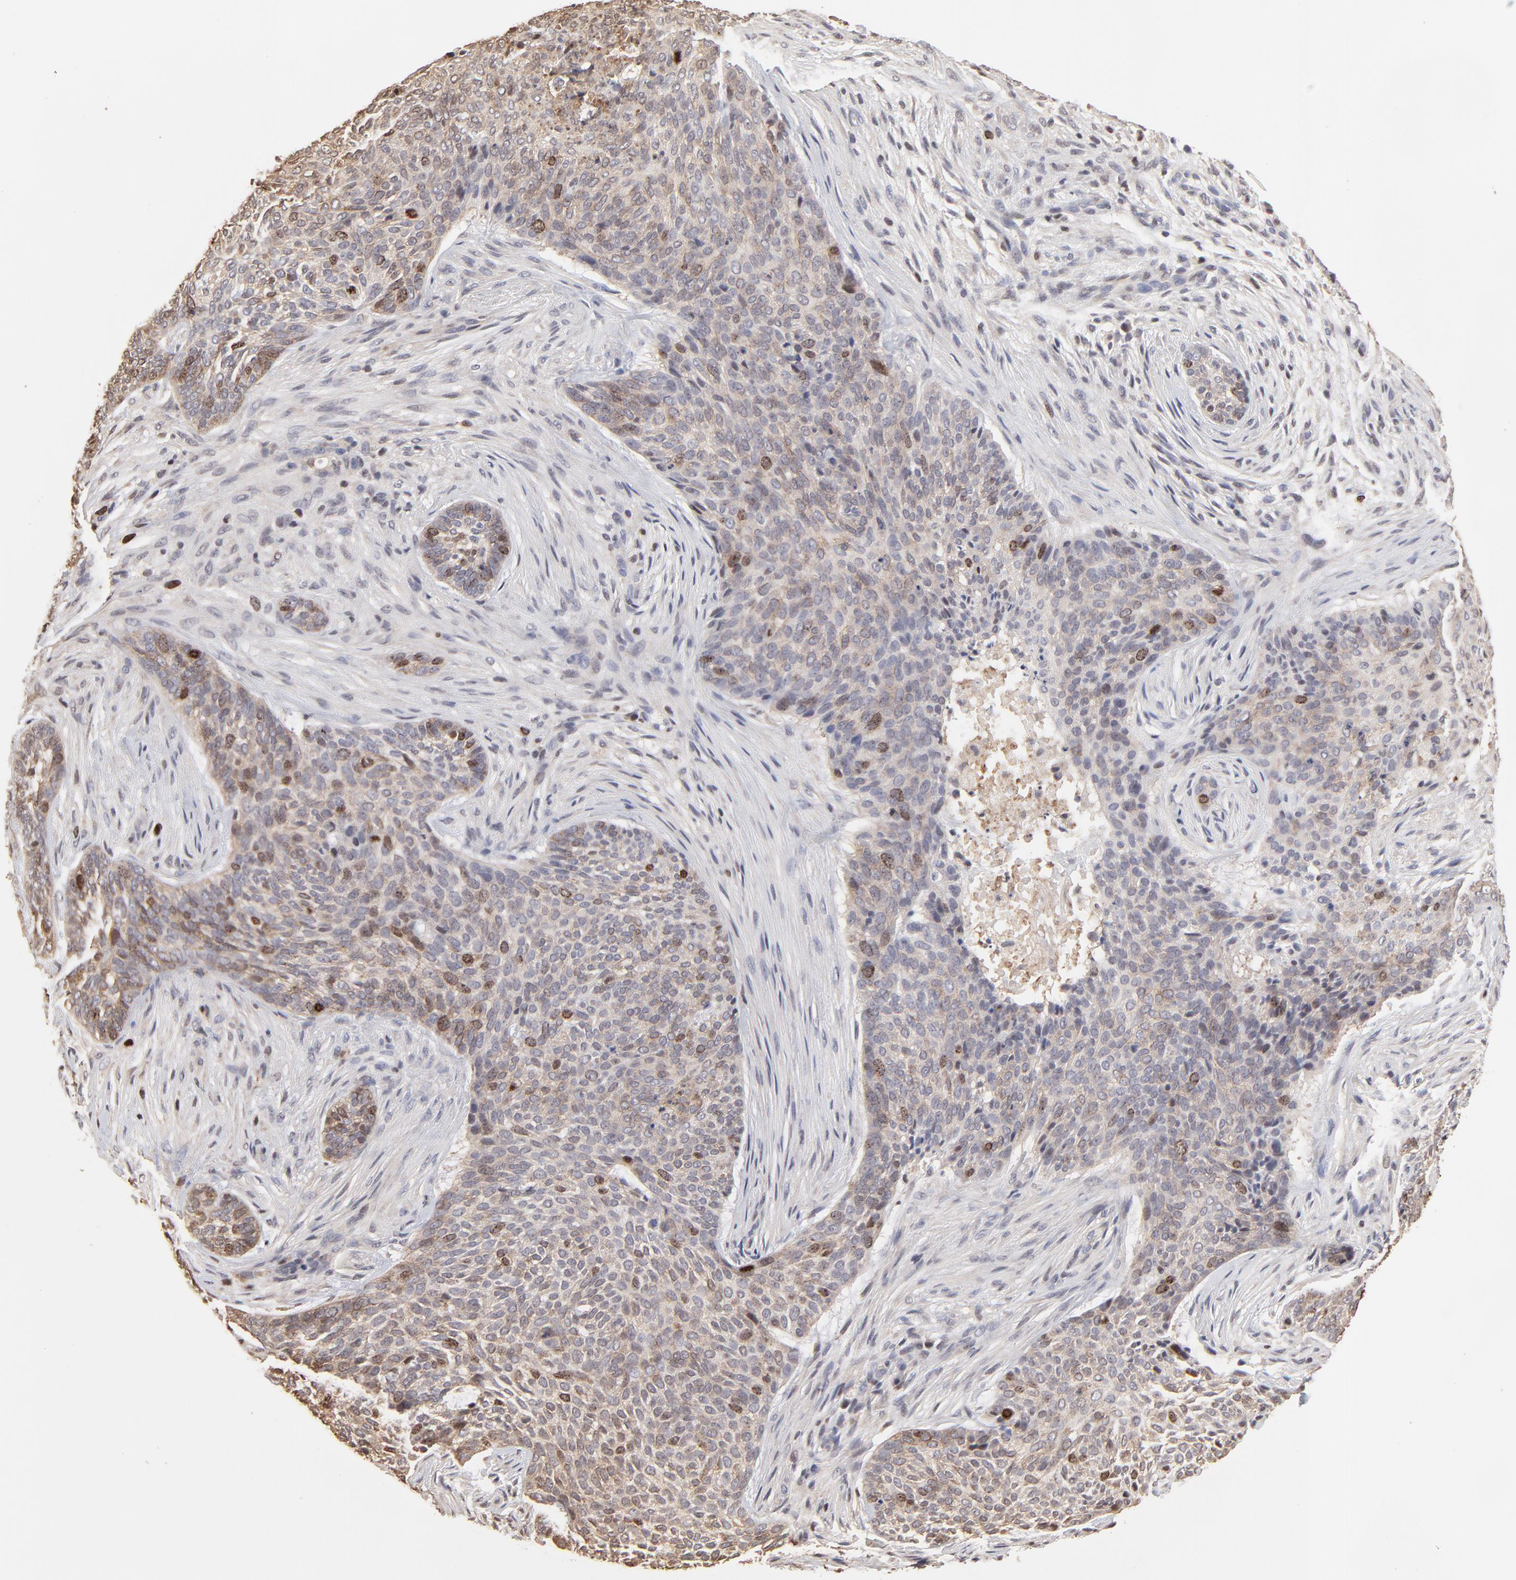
{"staining": {"intensity": "moderate", "quantity": "<25%", "location": "nuclear"}, "tissue": "skin cancer", "cell_type": "Tumor cells", "image_type": "cancer", "snomed": [{"axis": "morphology", "description": "Basal cell carcinoma"}, {"axis": "topography", "description": "Skin"}], "caption": "Moderate nuclear staining for a protein is appreciated in approximately <25% of tumor cells of skin cancer (basal cell carcinoma) using IHC.", "gene": "BIRC5", "patient": {"sex": "male", "age": 91}}